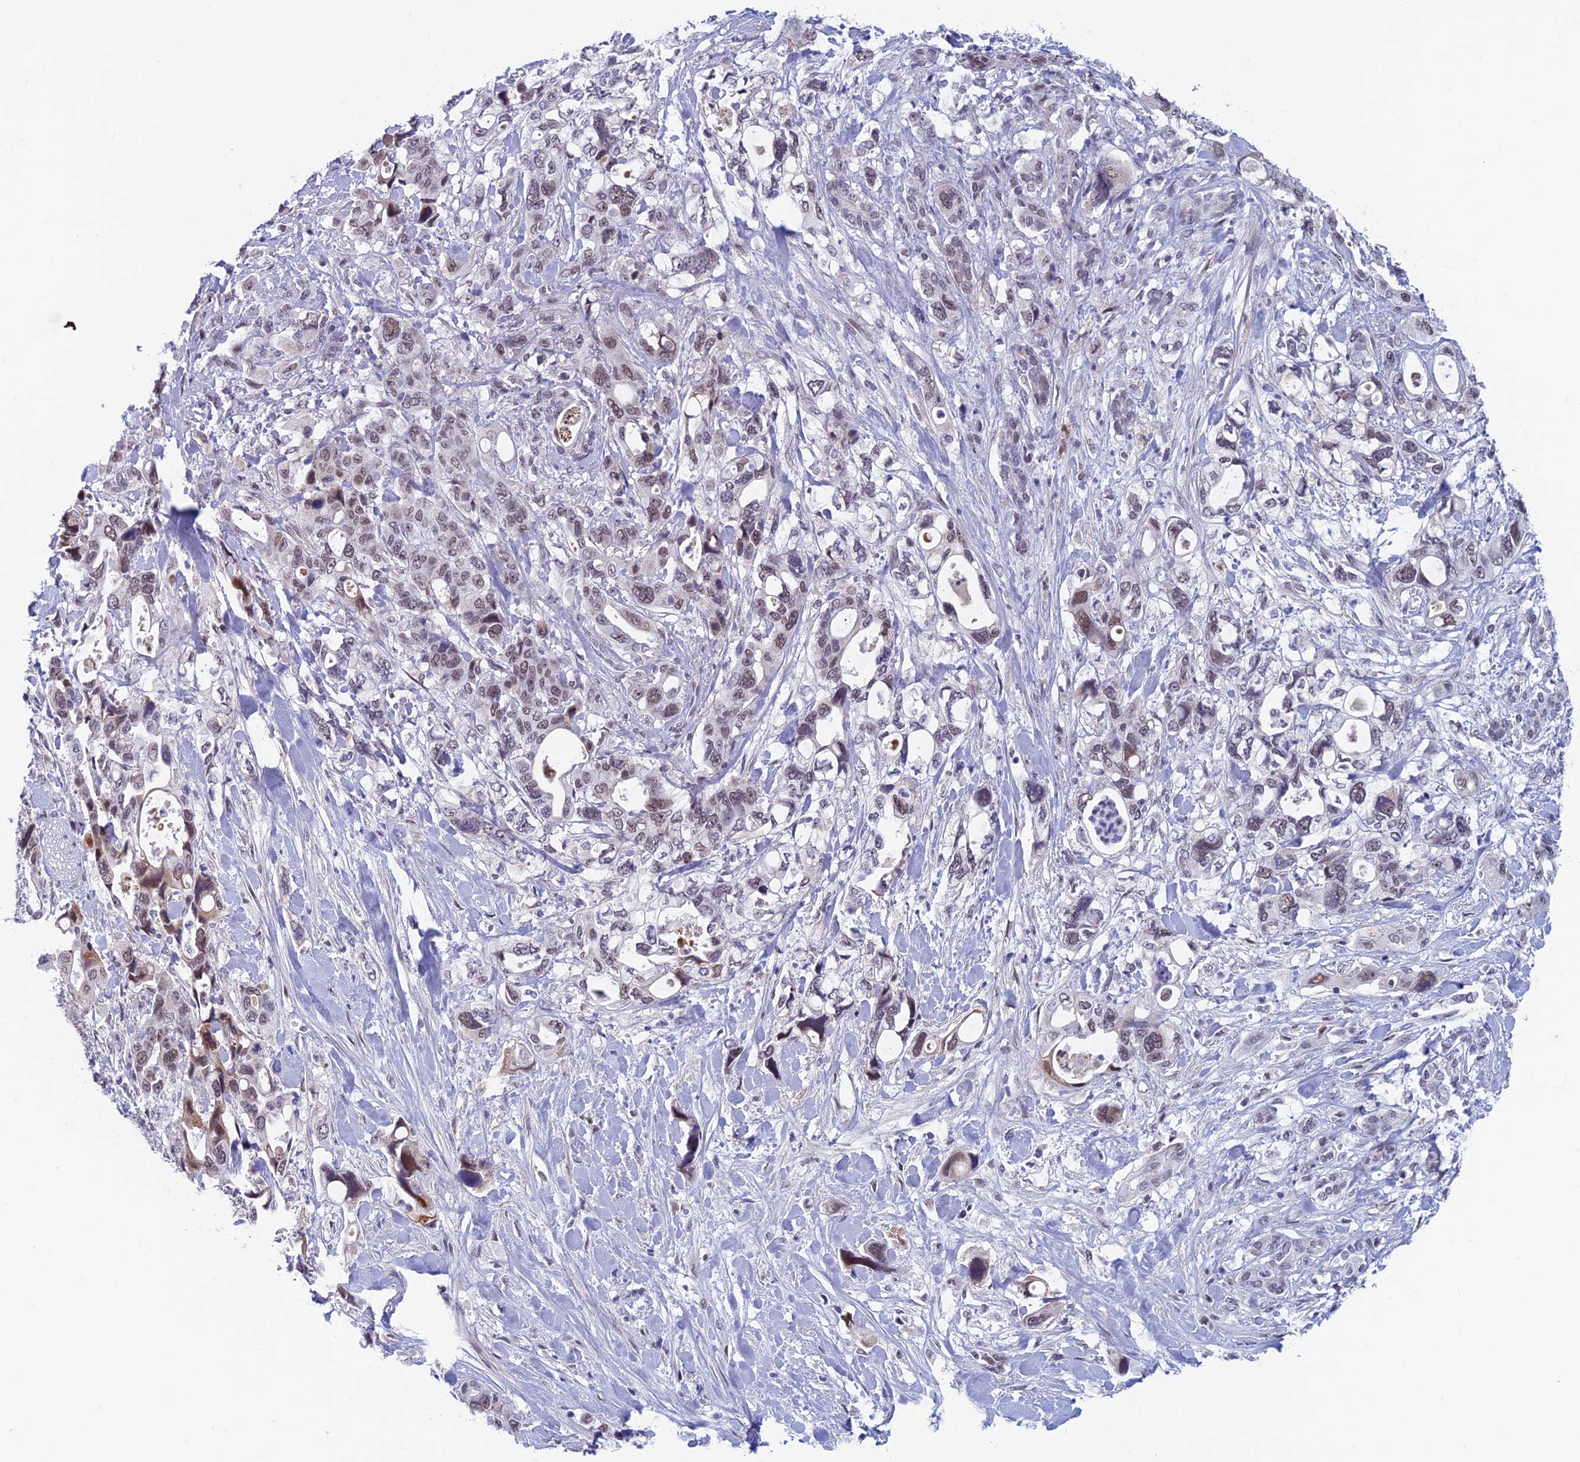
{"staining": {"intensity": "moderate", "quantity": "25%-75%", "location": "nuclear"}, "tissue": "pancreatic cancer", "cell_type": "Tumor cells", "image_type": "cancer", "snomed": [{"axis": "morphology", "description": "Adenocarcinoma, NOS"}, {"axis": "topography", "description": "Pancreas"}], "caption": "Pancreatic cancer was stained to show a protein in brown. There is medium levels of moderate nuclear positivity in about 25%-75% of tumor cells.", "gene": "ASH2L", "patient": {"sex": "male", "age": 46}}